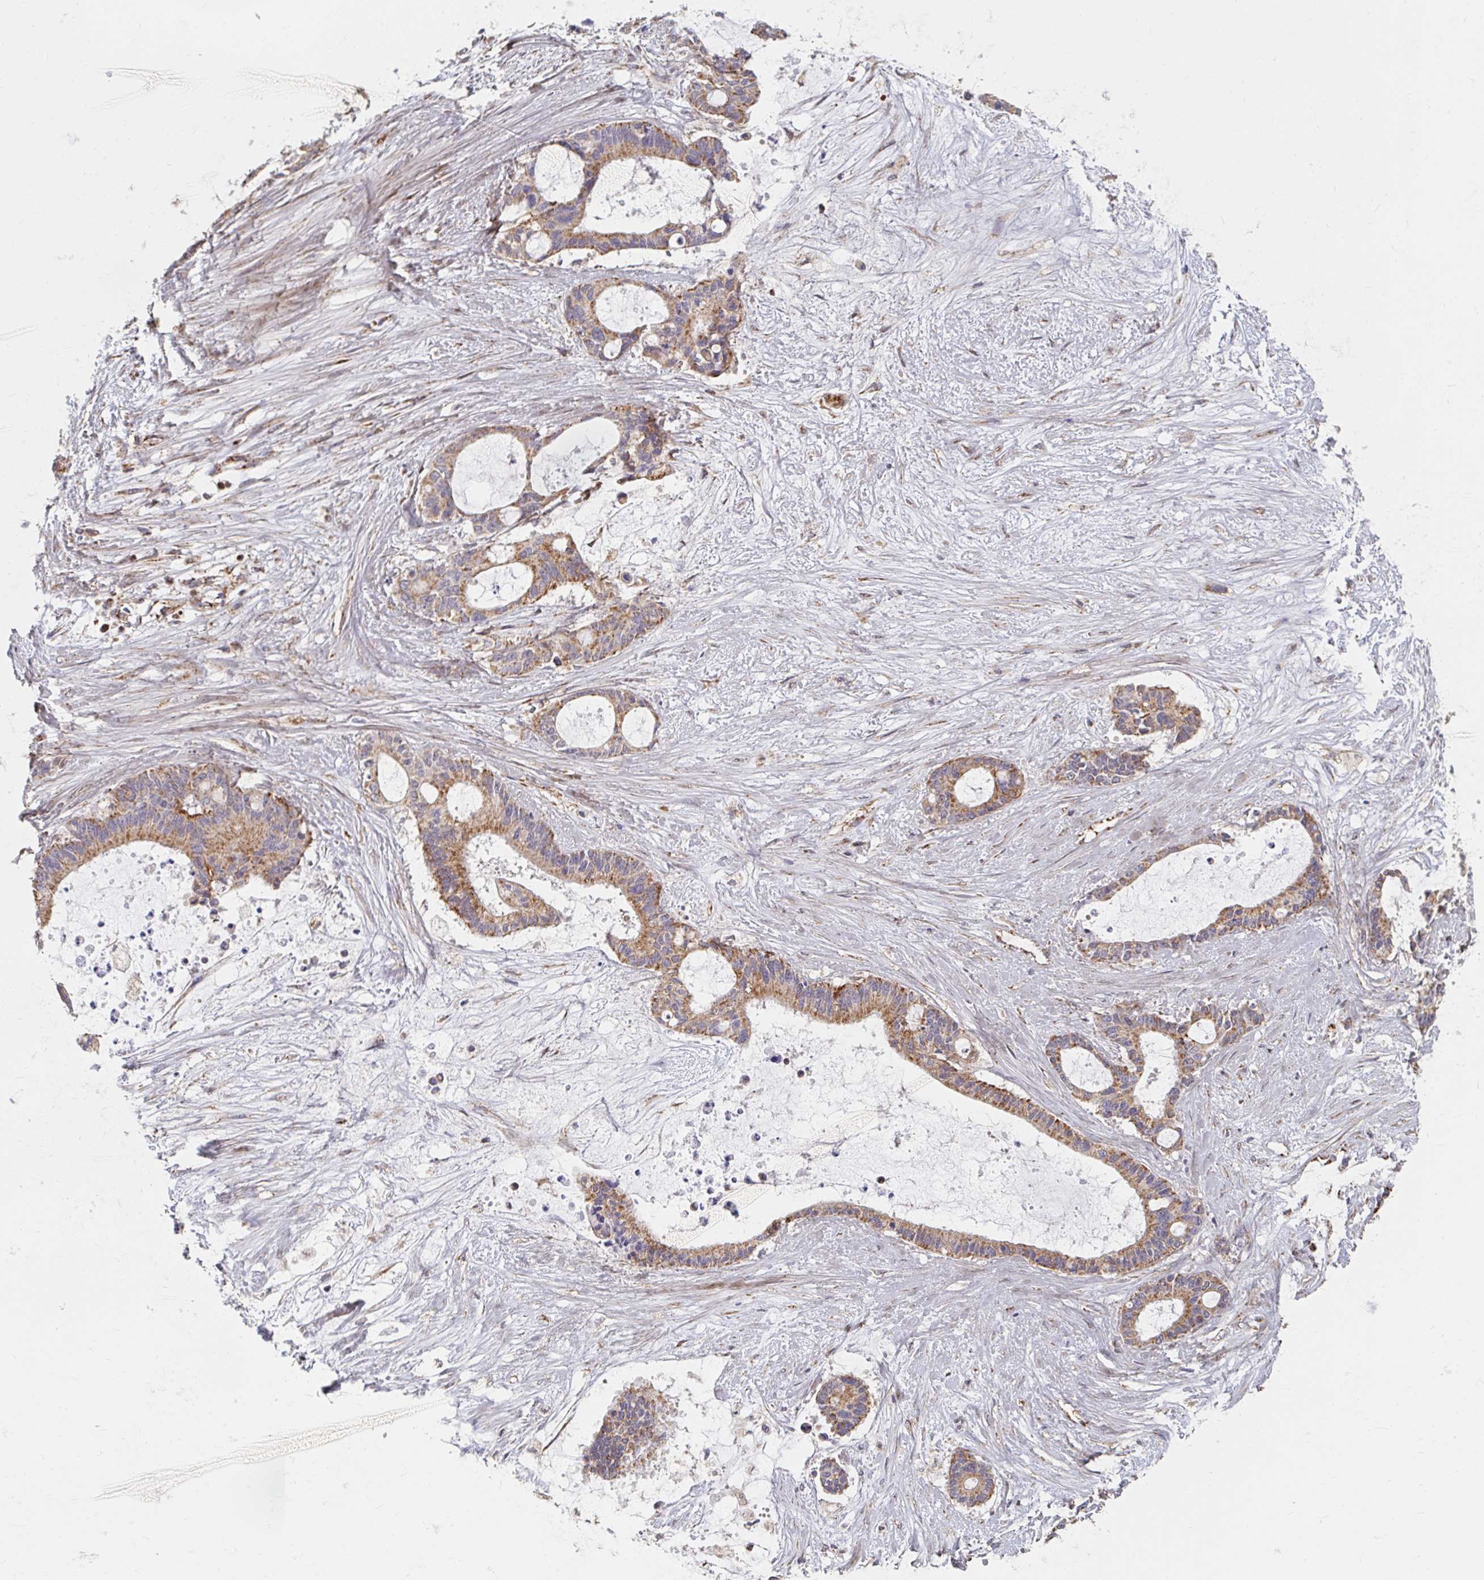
{"staining": {"intensity": "moderate", "quantity": ">75%", "location": "cytoplasmic/membranous"}, "tissue": "liver cancer", "cell_type": "Tumor cells", "image_type": "cancer", "snomed": [{"axis": "morphology", "description": "Normal tissue, NOS"}, {"axis": "morphology", "description": "Cholangiocarcinoma"}, {"axis": "topography", "description": "Liver"}, {"axis": "topography", "description": "Peripheral nerve tissue"}], "caption": "Approximately >75% of tumor cells in liver cancer (cholangiocarcinoma) exhibit moderate cytoplasmic/membranous protein staining as visualized by brown immunohistochemical staining.", "gene": "MAVS", "patient": {"sex": "female", "age": 73}}